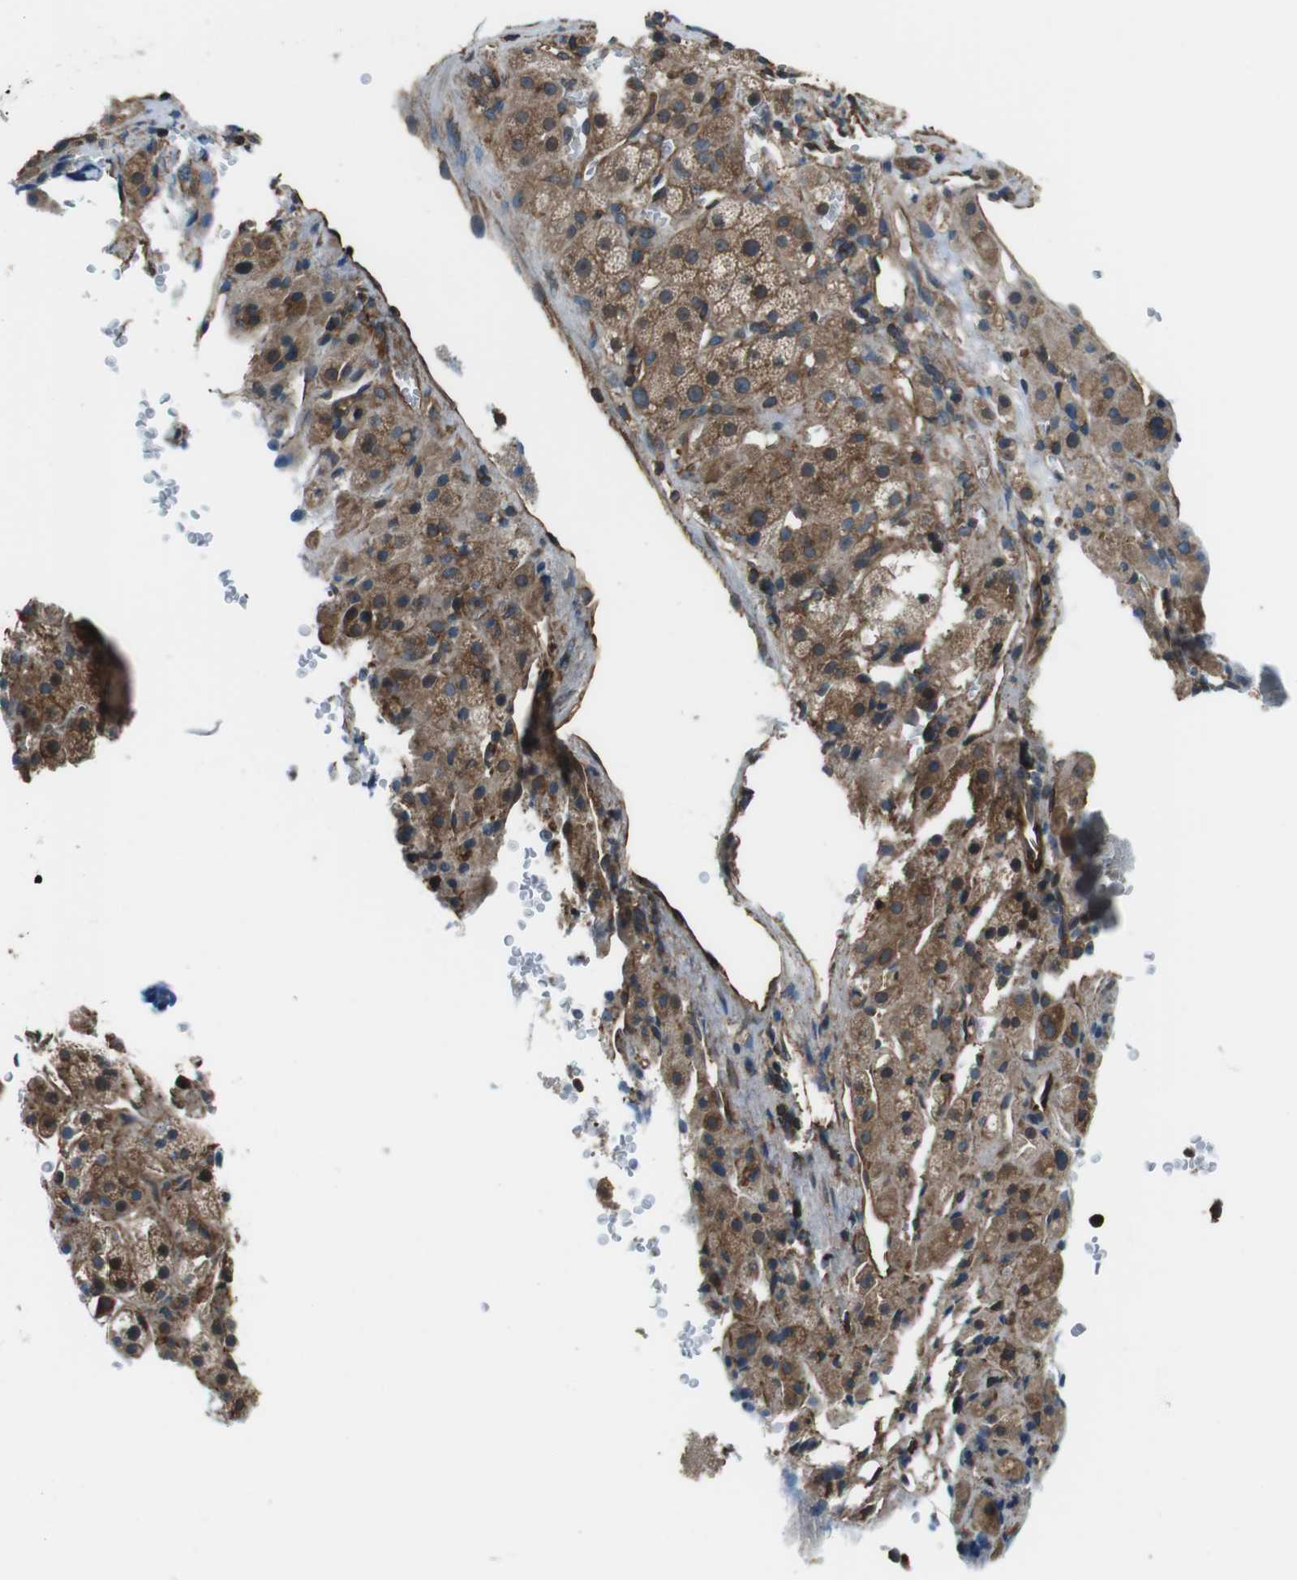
{"staining": {"intensity": "moderate", "quantity": ">75%", "location": "cytoplasmic/membranous"}, "tissue": "adrenal gland", "cell_type": "Glandular cells", "image_type": "normal", "snomed": [{"axis": "morphology", "description": "Normal tissue, NOS"}, {"axis": "topography", "description": "Adrenal gland"}], "caption": "Moderate cytoplasmic/membranous protein positivity is seen in approximately >75% of glandular cells in adrenal gland. The protein is stained brown, and the nuclei are stained in blue (DAB IHC with brightfield microscopy, high magnification).", "gene": "PA2G4", "patient": {"sex": "female", "age": 57}}